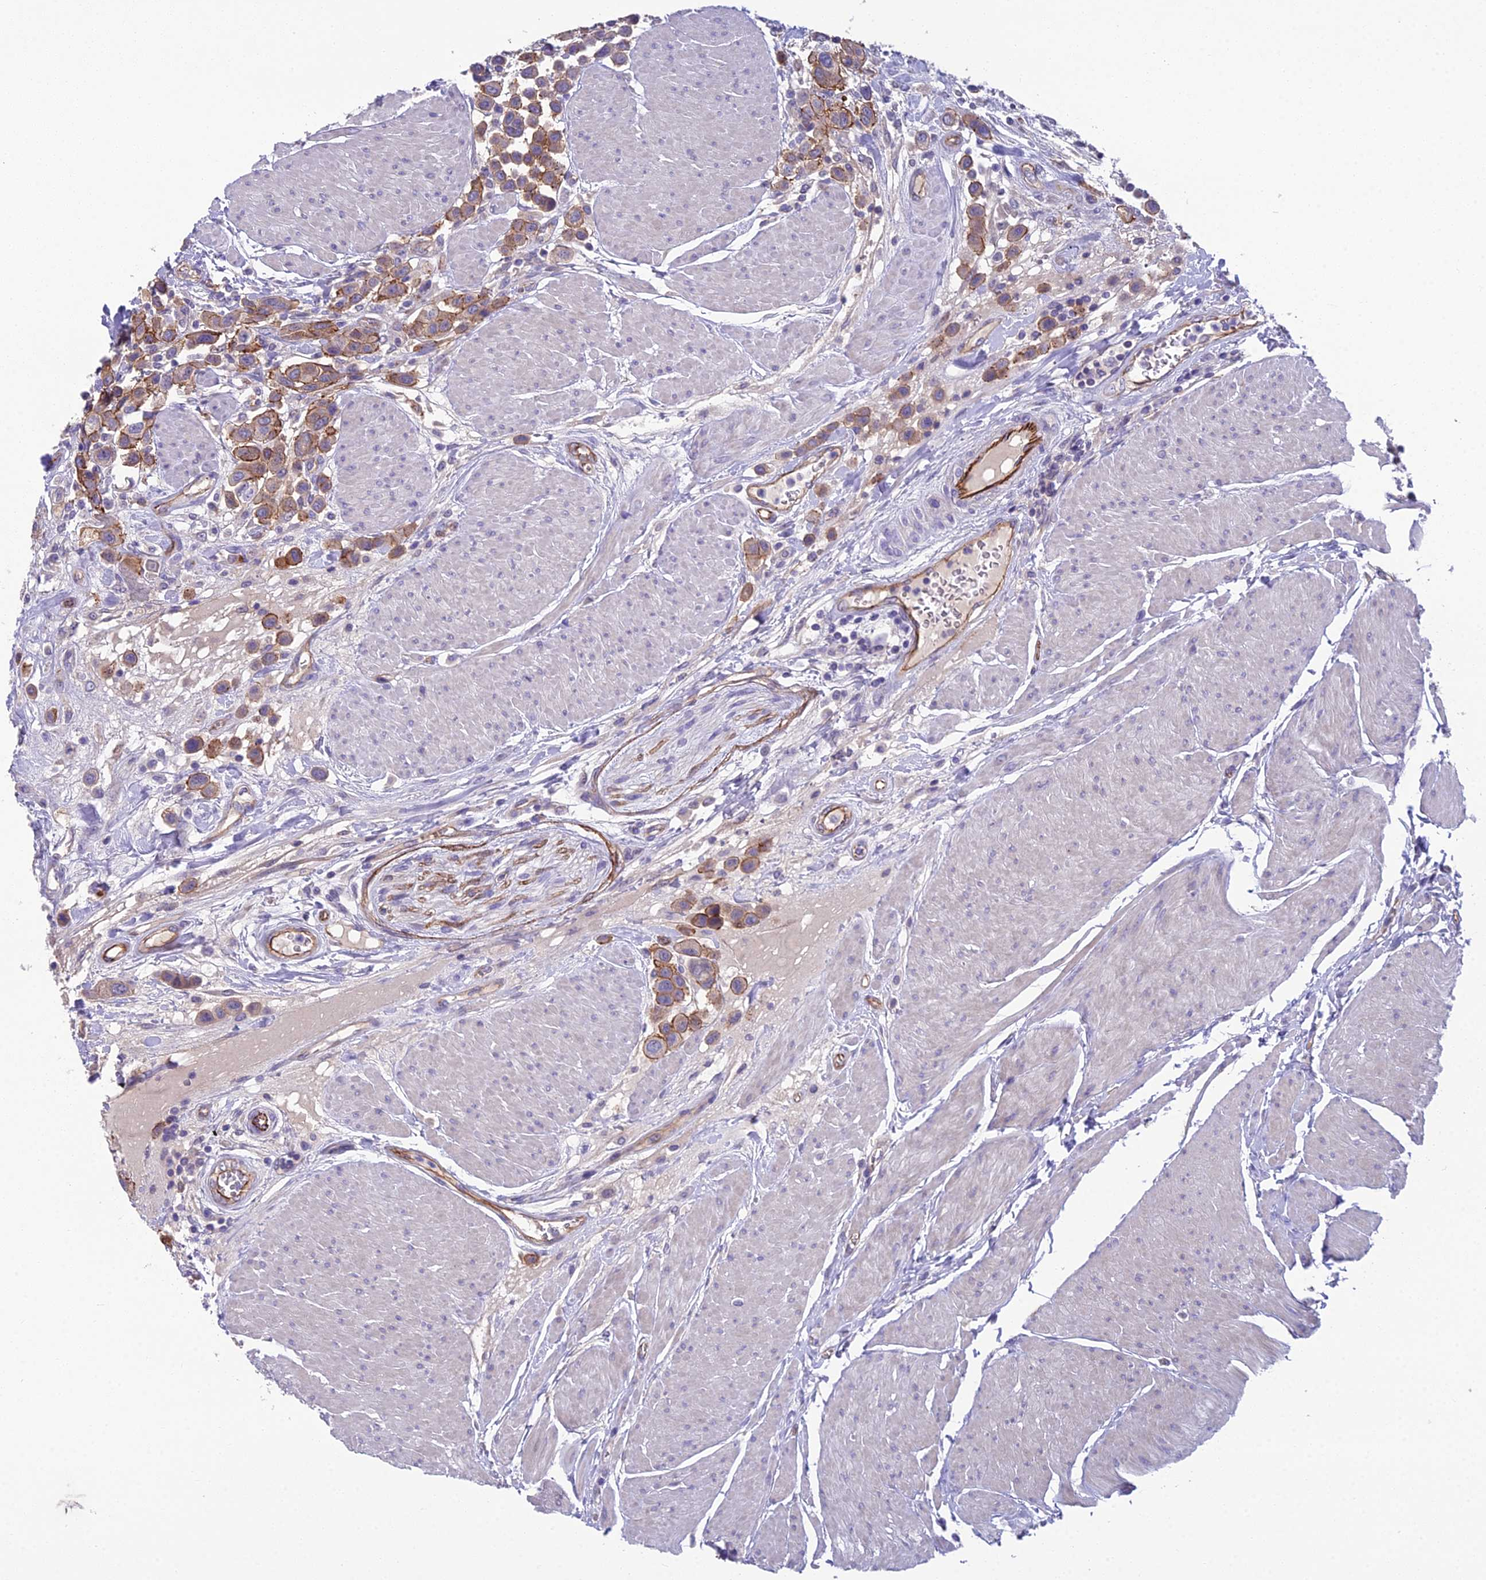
{"staining": {"intensity": "moderate", "quantity": ">75%", "location": "cytoplasmic/membranous"}, "tissue": "urothelial cancer", "cell_type": "Tumor cells", "image_type": "cancer", "snomed": [{"axis": "morphology", "description": "Urothelial carcinoma, High grade"}, {"axis": "topography", "description": "Urinary bladder"}], "caption": "An IHC histopathology image of neoplastic tissue is shown. Protein staining in brown highlights moderate cytoplasmic/membranous positivity in high-grade urothelial carcinoma within tumor cells.", "gene": "CFAP47", "patient": {"sex": "male", "age": 50}}